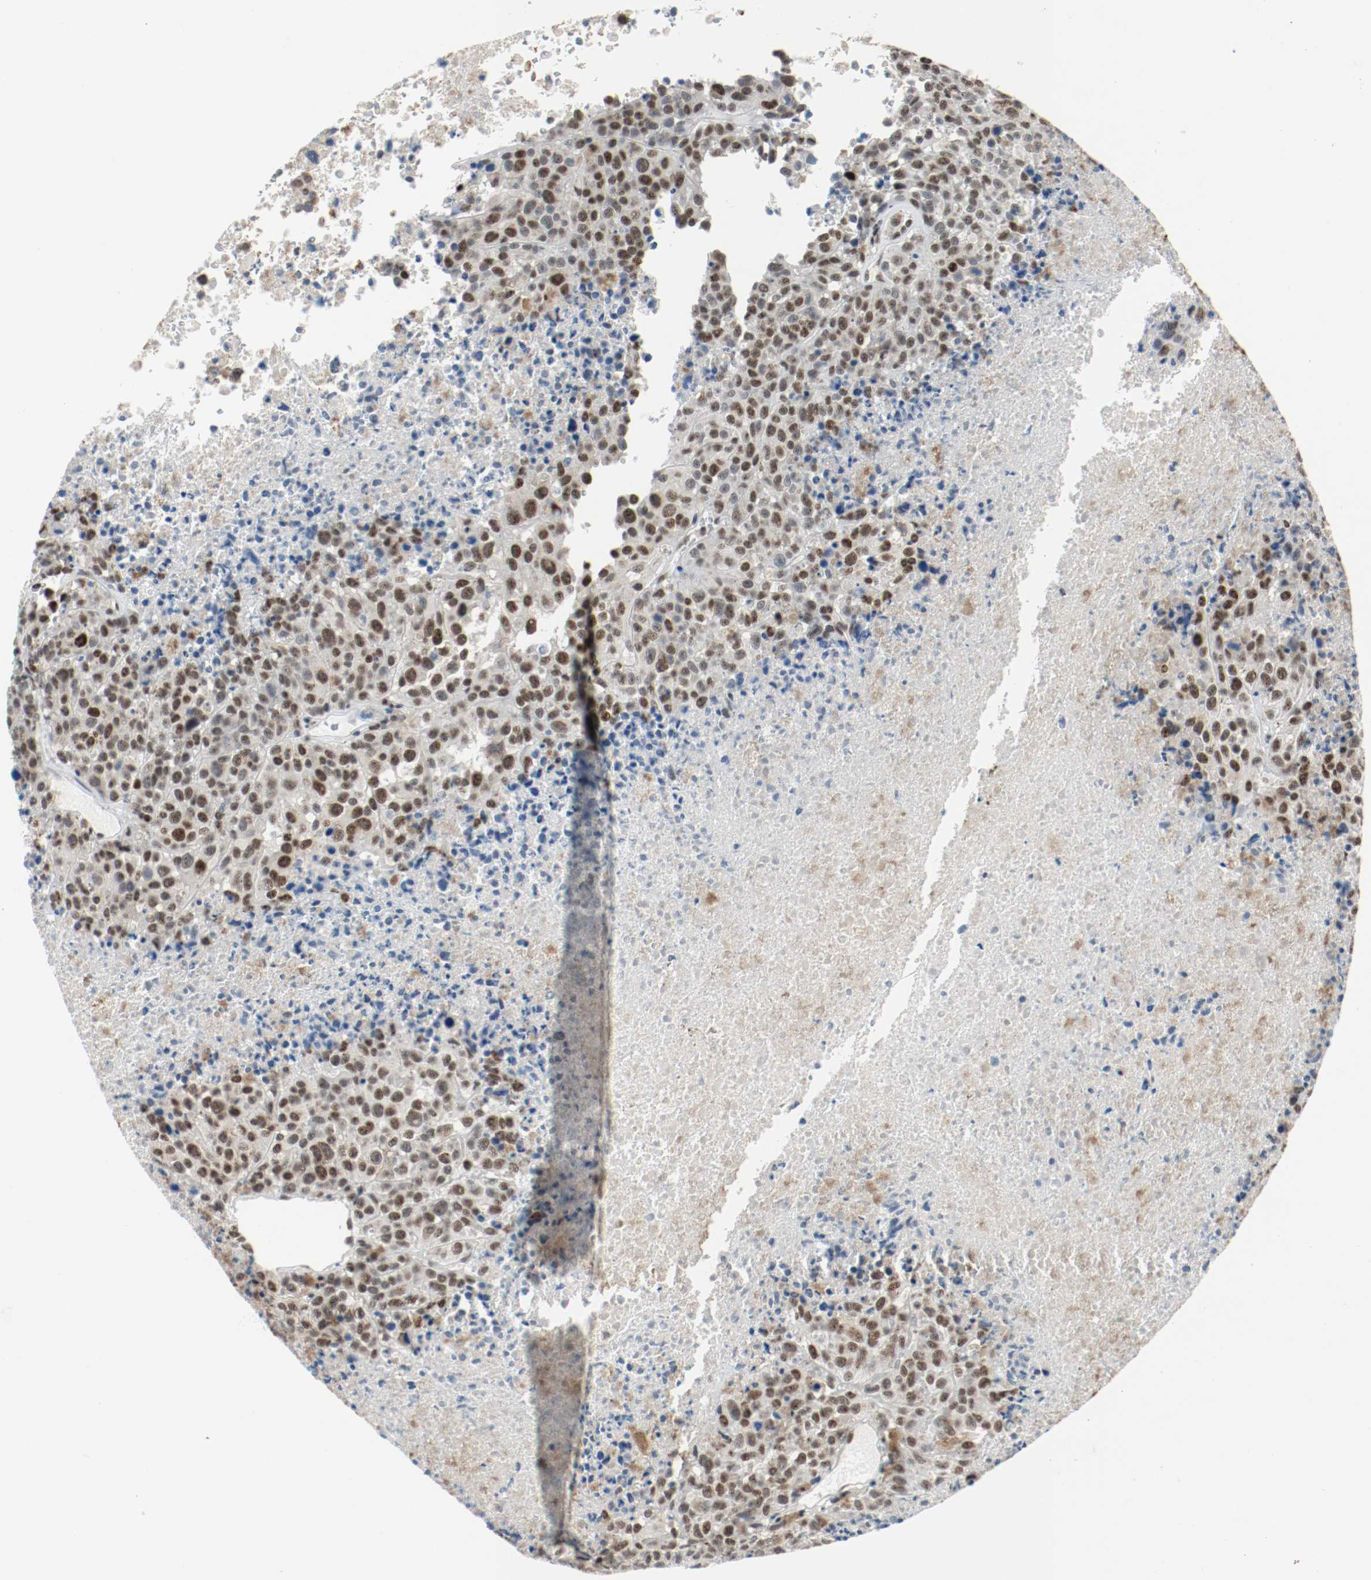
{"staining": {"intensity": "moderate", "quantity": "25%-75%", "location": "nuclear"}, "tissue": "melanoma", "cell_type": "Tumor cells", "image_type": "cancer", "snomed": [{"axis": "morphology", "description": "Malignant melanoma, Metastatic site"}, {"axis": "topography", "description": "Cerebral cortex"}], "caption": "Protein analysis of melanoma tissue reveals moderate nuclear staining in approximately 25%-75% of tumor cells.", "gene": "ASH1L", "patient": {"sex": "female", "age": 52}}